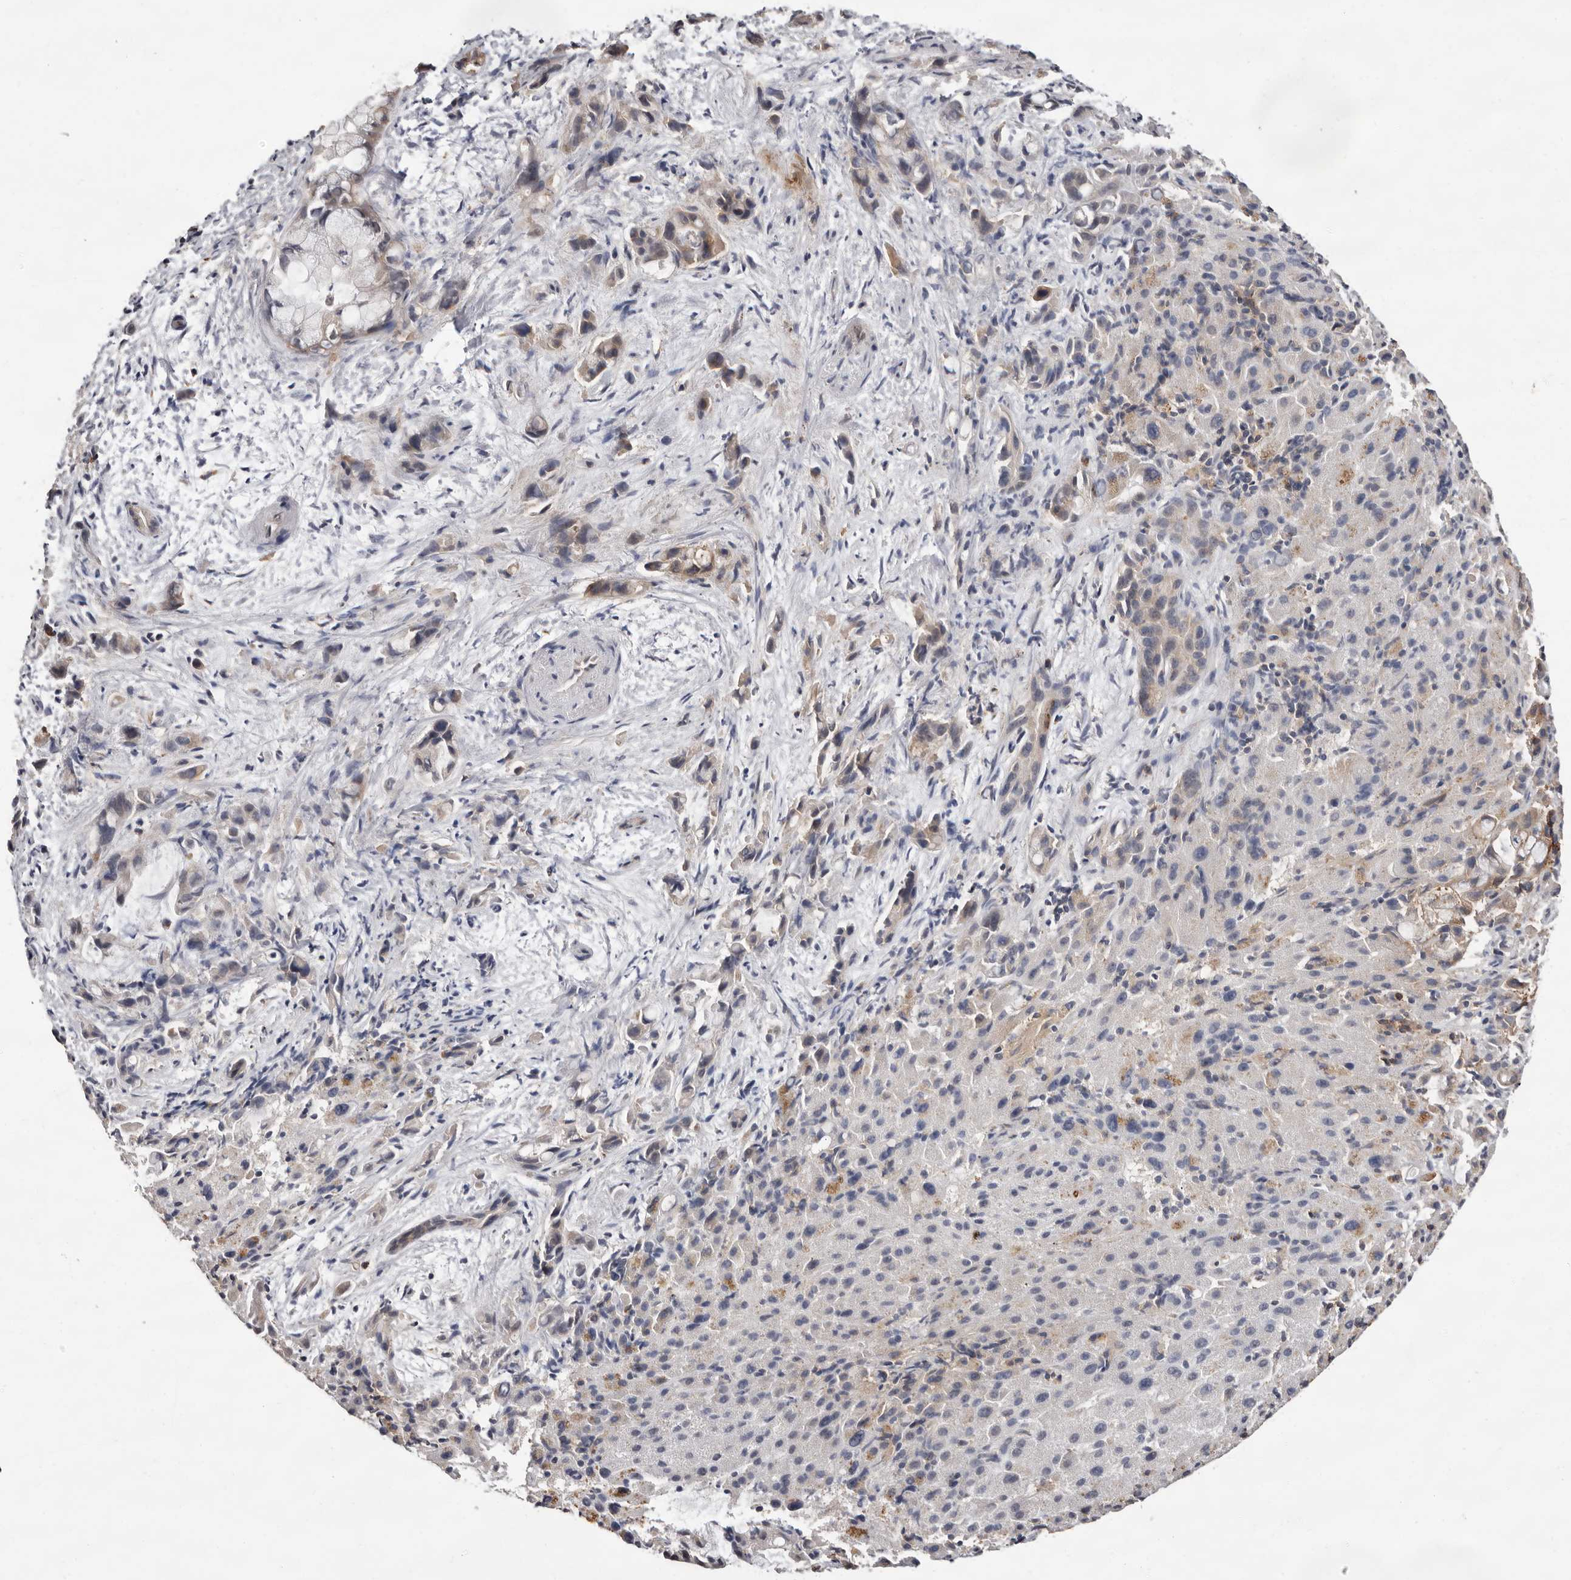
{"staining": {"intensity": "weak", "quantity": "<25%", "location": "cytoplasmic/membranous"}, "tissue": "liver cancer", "cell_type": "Tumor cells", "image_type": "cancer", "snomed": [{"axis": "morphology", "description": "Cholangiocarcinoma"}, {"axis": "topography", "description": "Liver"}], "caption": "High magnification brightfield microscopy of cholangiocarcinoma (liver) stained with DAB (brown) and counterstained with hematoxylin (blue): tumor cells show no significant staining. Brightfield microscopy of immunohistochemistry (IHC) stained with DAB (brown) and hematoxylin (blue), captured at high magnification.", "gene": "MMACHC", "patient": {"sex": "female", "age": 72}}